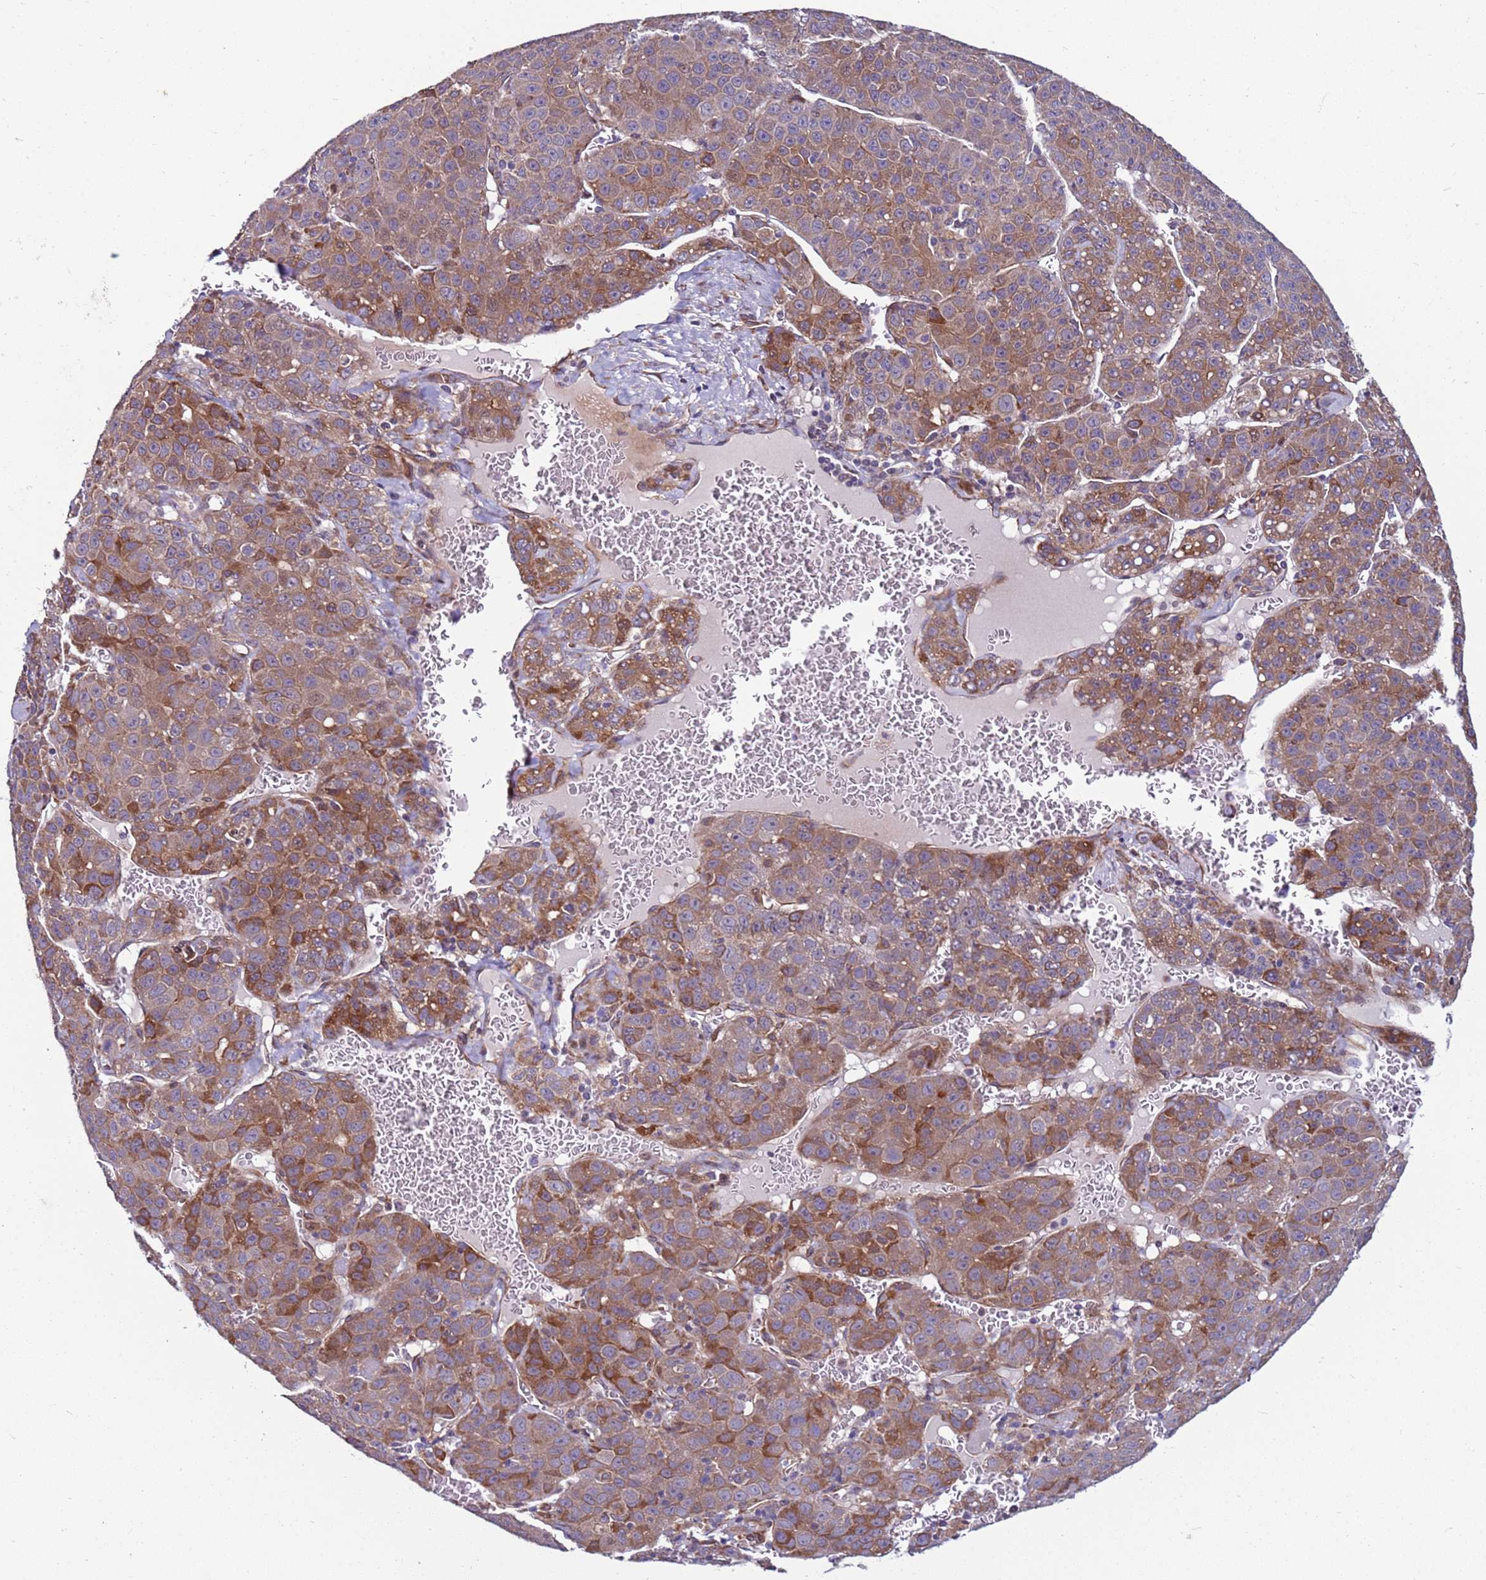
{"staining": {"intensity": "moderate", "quantity": "25%-75%", "location": "cytoplasmic/membranous"}, "tissue": "liver cancer", "cell_type": "Tumor cells", "image_type": "cancer", "snomed": [{"axis": "morphology", "description": "Carcinoma, Hepatocellular, NOS"}, {"axis": "topography", "description": "Liver"}], "caption": "Protein analysis of liver cancer (hepatocellular carcinoma) tissue exhibits moderate cytoplasmic/membranous expression in approximately 25%-75% of tumor cells.", "gene": "MCRIP1", "patient": {"sex": "female", "age": 53}}